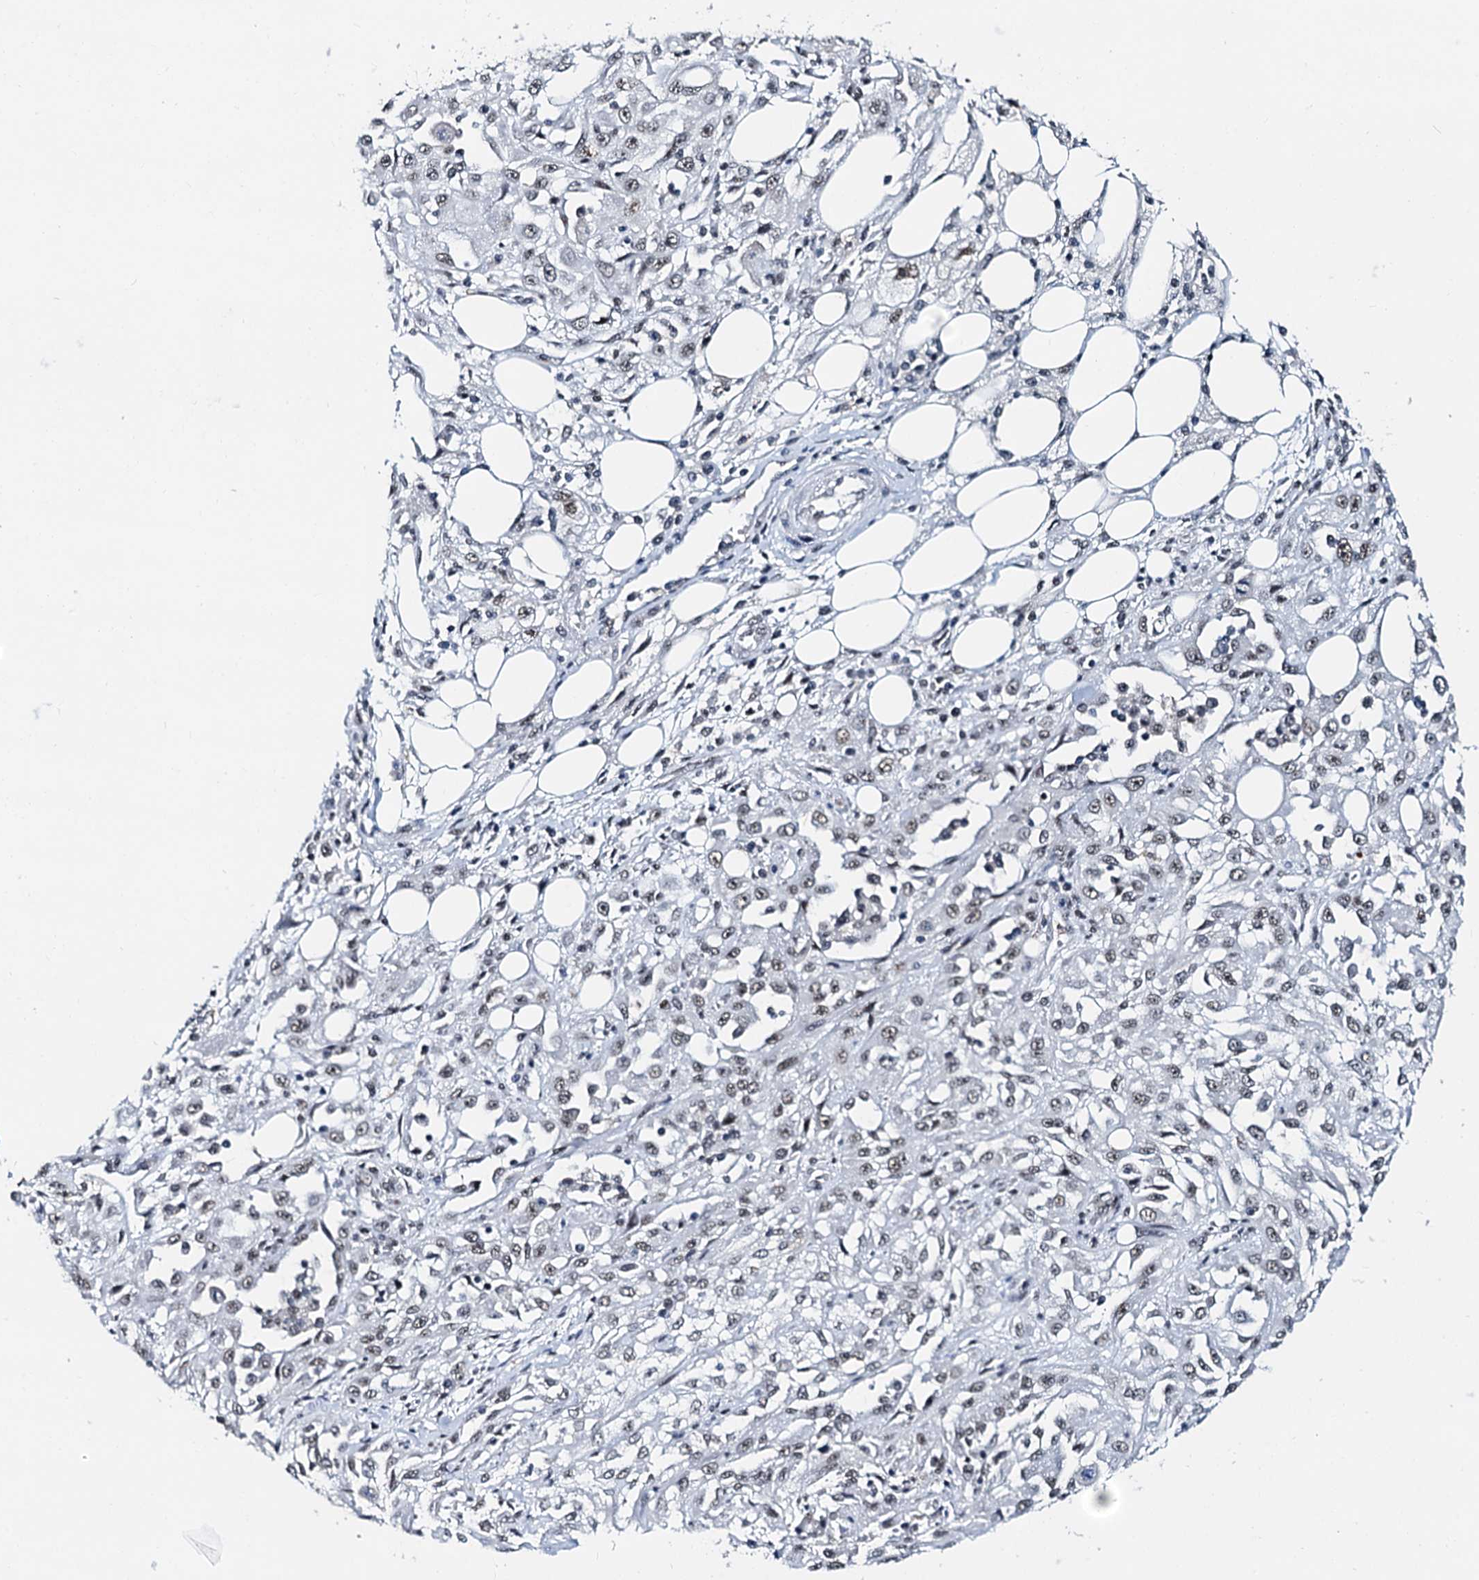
{"staining": {"intensity": "weak", "quantity": ">75%", "location": "nuclear"}, "tissue": "skin cancer", "cell_type": "Tumor cells", "image_type": "cancer", "snomed": [{"axis": "morphology", "description": "Squamous cell carcinoma, NOS"}, {"axis": "morphology", "description": "Squamous cell carcinoma, metastatic, NOS"}, {"axis": "topography", "description": "Skin"}, {"axis": "topography", "description": "Lymph node"}], "caption": "Immunohistochemical staining of human skin cancer (squamous cell carcinoma) displays low levels of weak nuclear positivity in approximately >75% of tumor cells. (DAB (3,3'-diaminobenzidine) = brown stain, brightfield microscopy at high magnification).", "gene": "SNRPD1", "patient": {"sex": "male", "age": 75}}